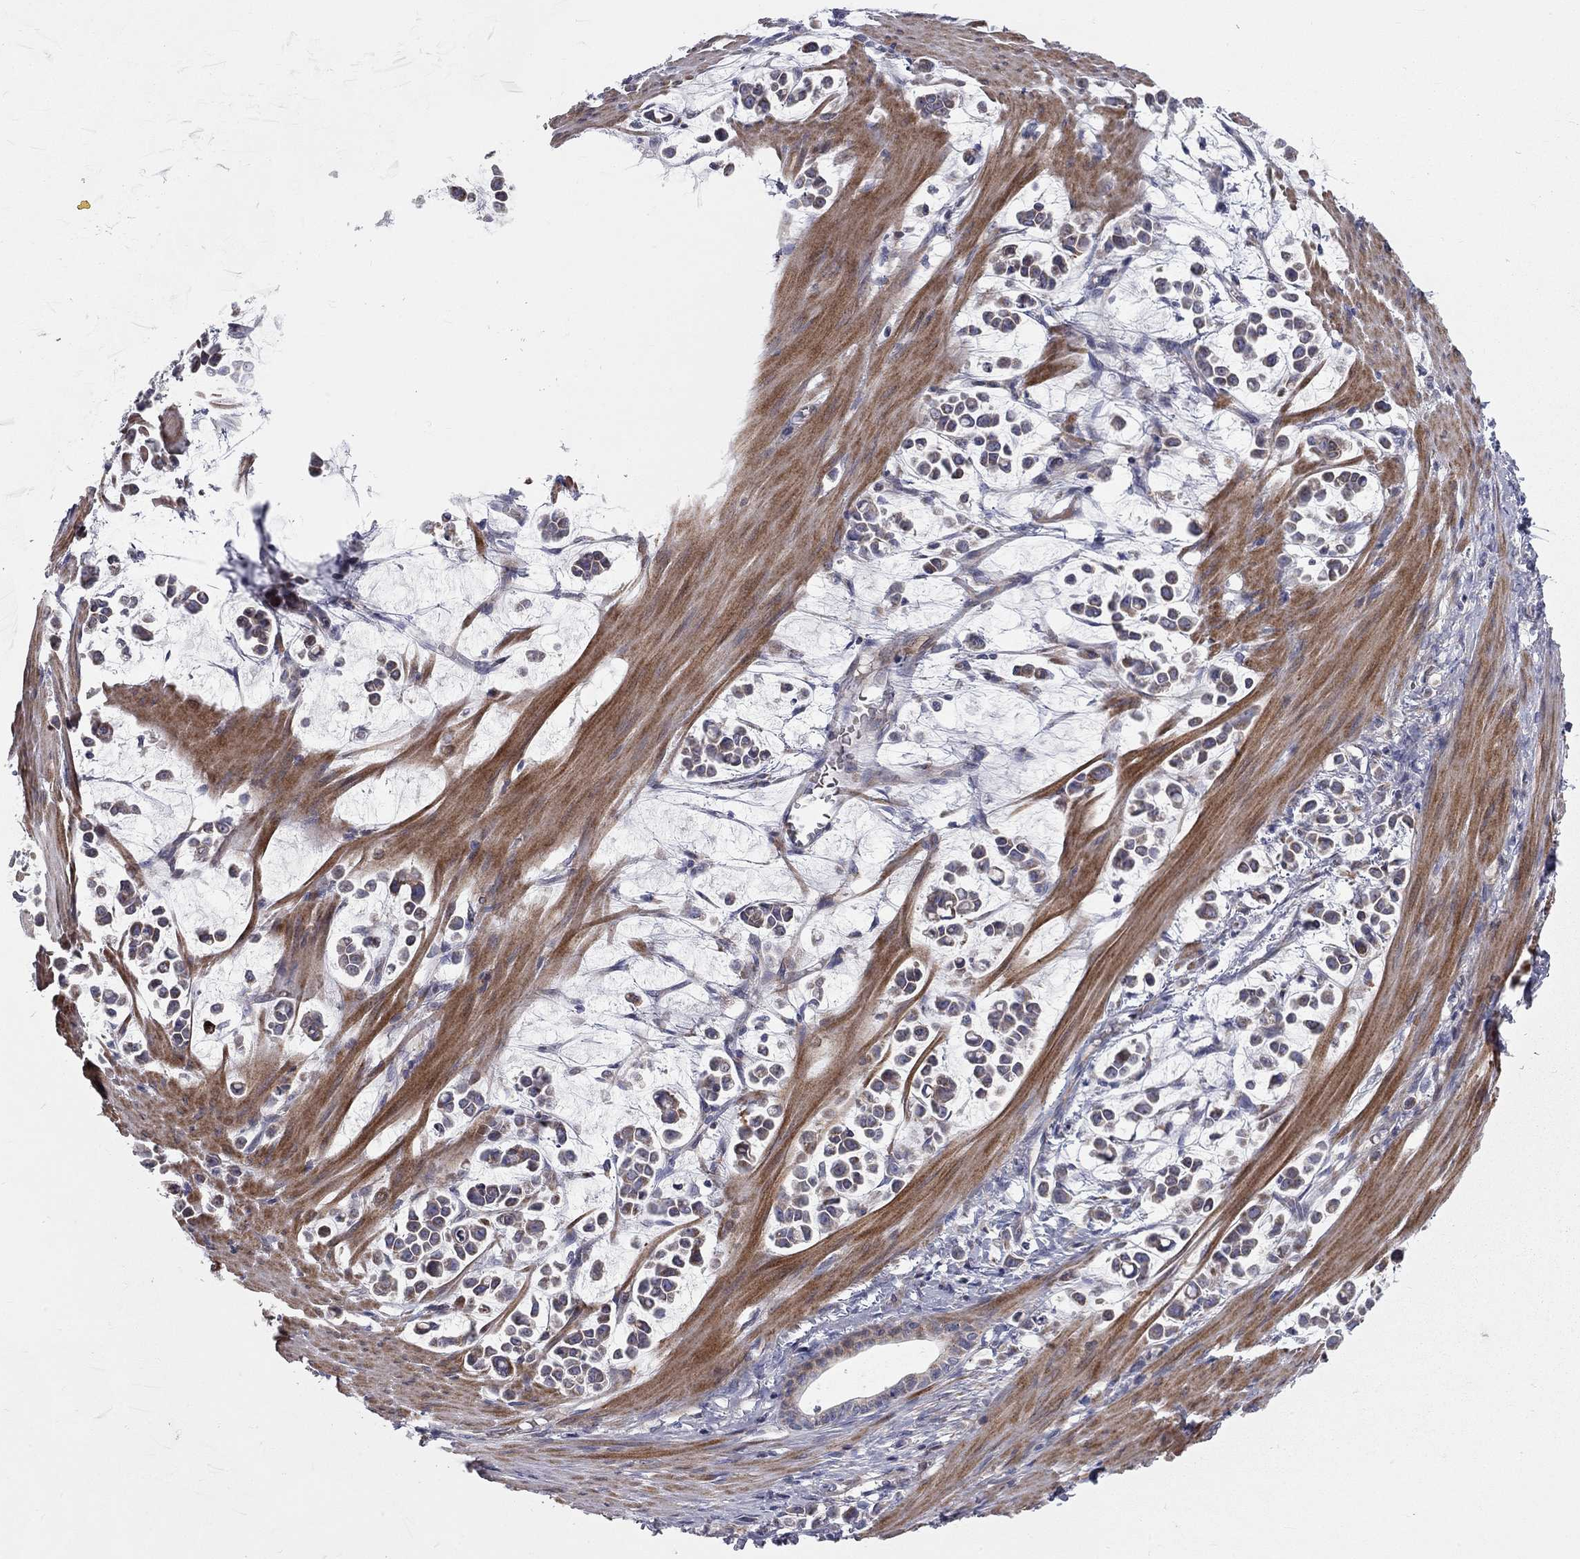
{"staining": {"intensity": "moderate", "quantity": "<25%", "location": "cytoplasmic/membranous"}, "tissue": "stomach cancer", "cell_type": "Tumor cells", "image_type": "cancer", "snomed": [{"axis": "morphology", "description": "Adenocarcinoma, NOS"}, {"axis": "topography", "description": "Stomach"}], "caption": "Adenocarcinoma (stomach) stained with immunohistochemistry shows moderate cytoplasmic/membranous positivity in about <25% of tumor cells.", "gene": "KANSL1L", "patient": {"sex": "male", "age": 82}}